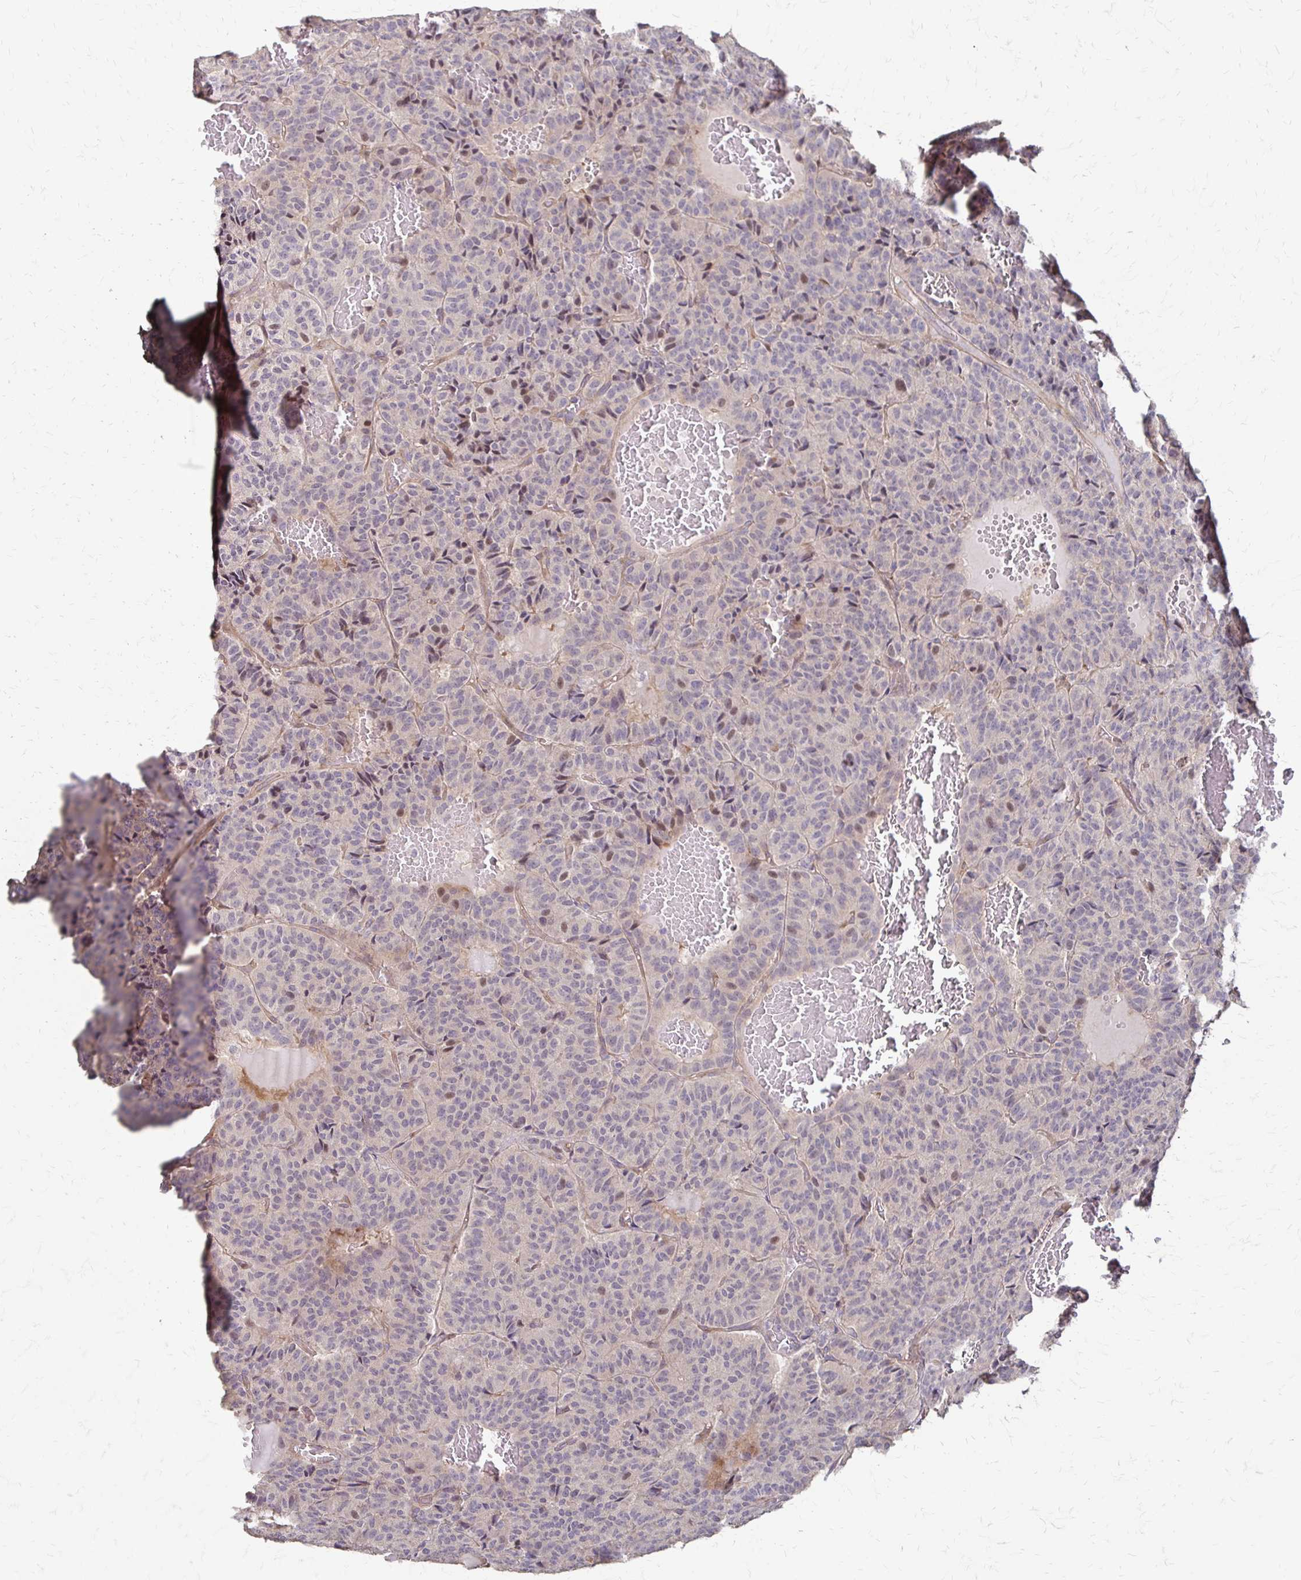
{"staining": {"intensity": "negative", "quantity": "none", "location": "none"}, "tissue": "carcinoid", "cell_type": "Tumor cells", "image_type": "cancer", "snomed": [{"axis": "morphology", "description": "Carcinoid, malignant, NOS"}, {"axis": "topography", "description": "Lung"}], "caption": "This image is of carcinoid (malignant) stained with immunohistochemistry (IHC) to label a protein in brown with the nuclei are counter-stained blue. There is no expression in tumor cells.", "gene": "CFL2", "patient": {"sex": "male", "age": 70}}